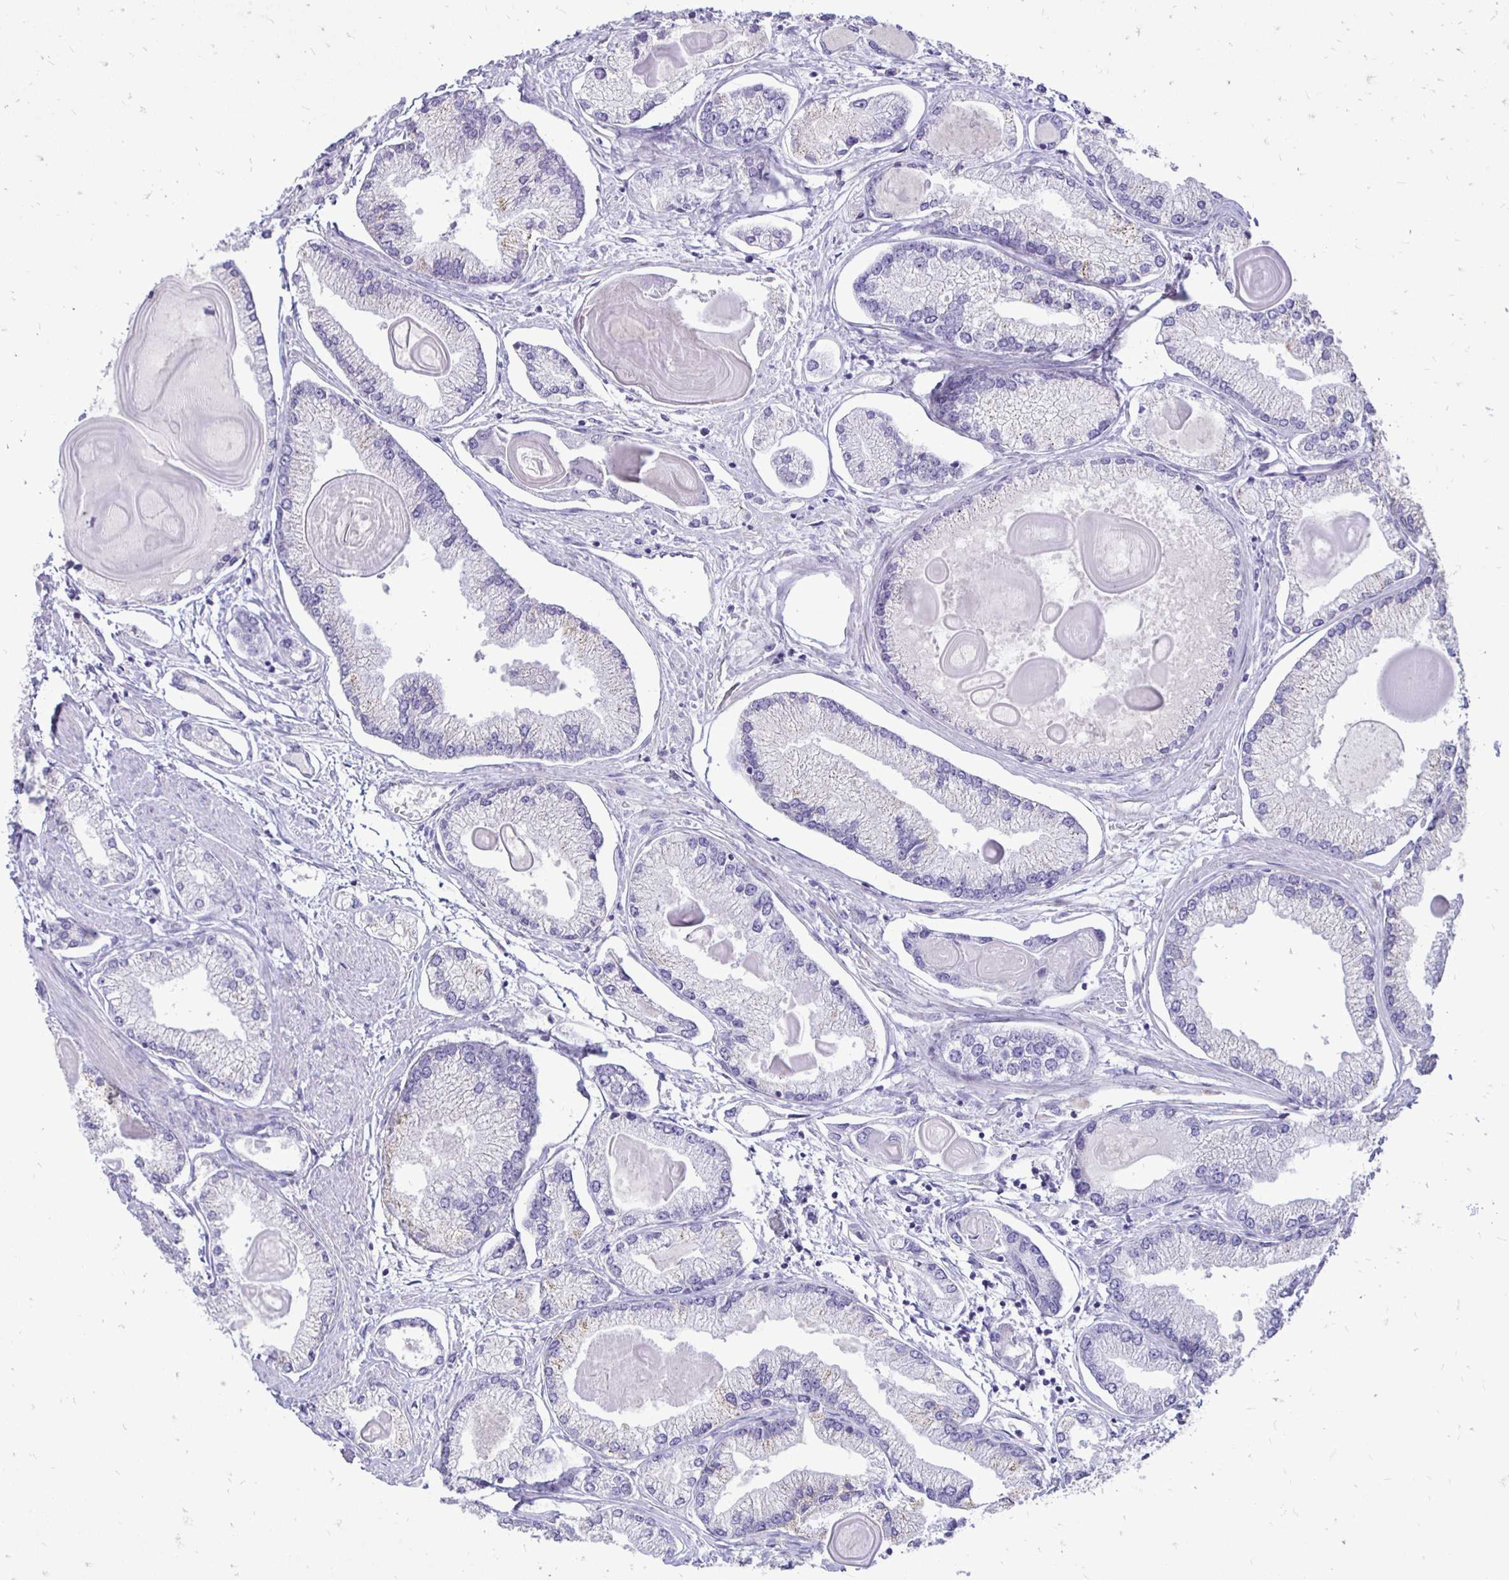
{"staining": {"intensity": "negative", "quantity": "none", "location": "none"}, "tissue": "prostate cancer", "cell_type": "Tumor cells", "image_type": "cancer", "snomed": [{"axis": "morphology", "description": "Adenocarcinoma, High grade"}, {"axis": "topography", "description": "Prostate"}], "caption": "There is no significant positivity in tumor cells of prostate adenocarcinoma (high-grade).", "gene": "GAS2", "patient": {"sex": "male", "age": 68}}